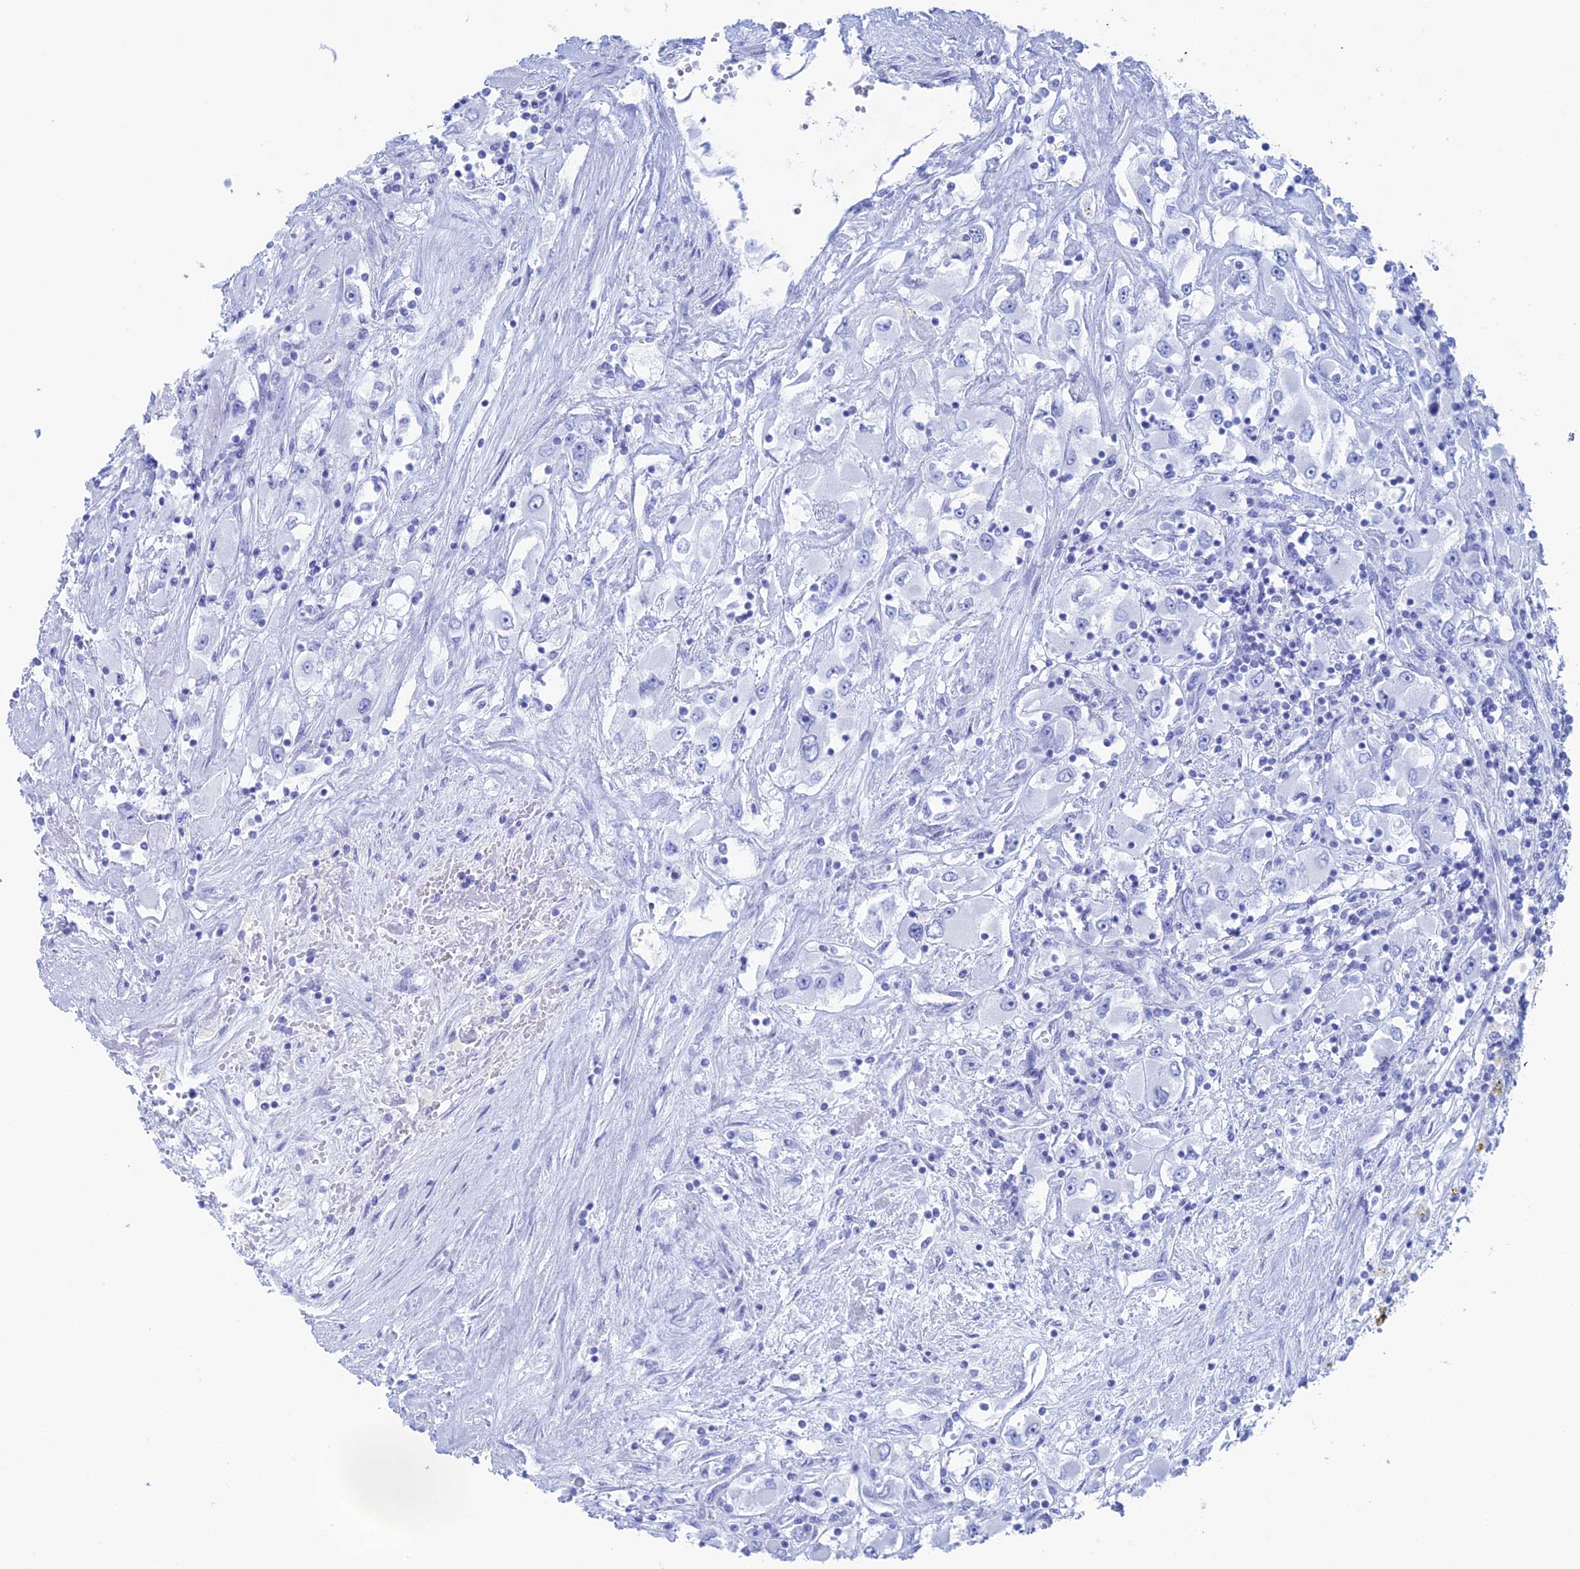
{"staining": {"intensity": "negative", "quantity": "none", "location": "none"}, "tissue": "renal cancer", "cell_type": "Tumor cells", "image_type": "cancer", "snomed": [{"axis": "morphology", "description": "Adenocarcinoma, NOS"}, {"axis": "topography", "description": "Kidney"}], "caption": "There is no significant expression in tumor cells of renal cancer.", "gene": "TBC1D30", "patient": {"sex": "female", "age": 52}}